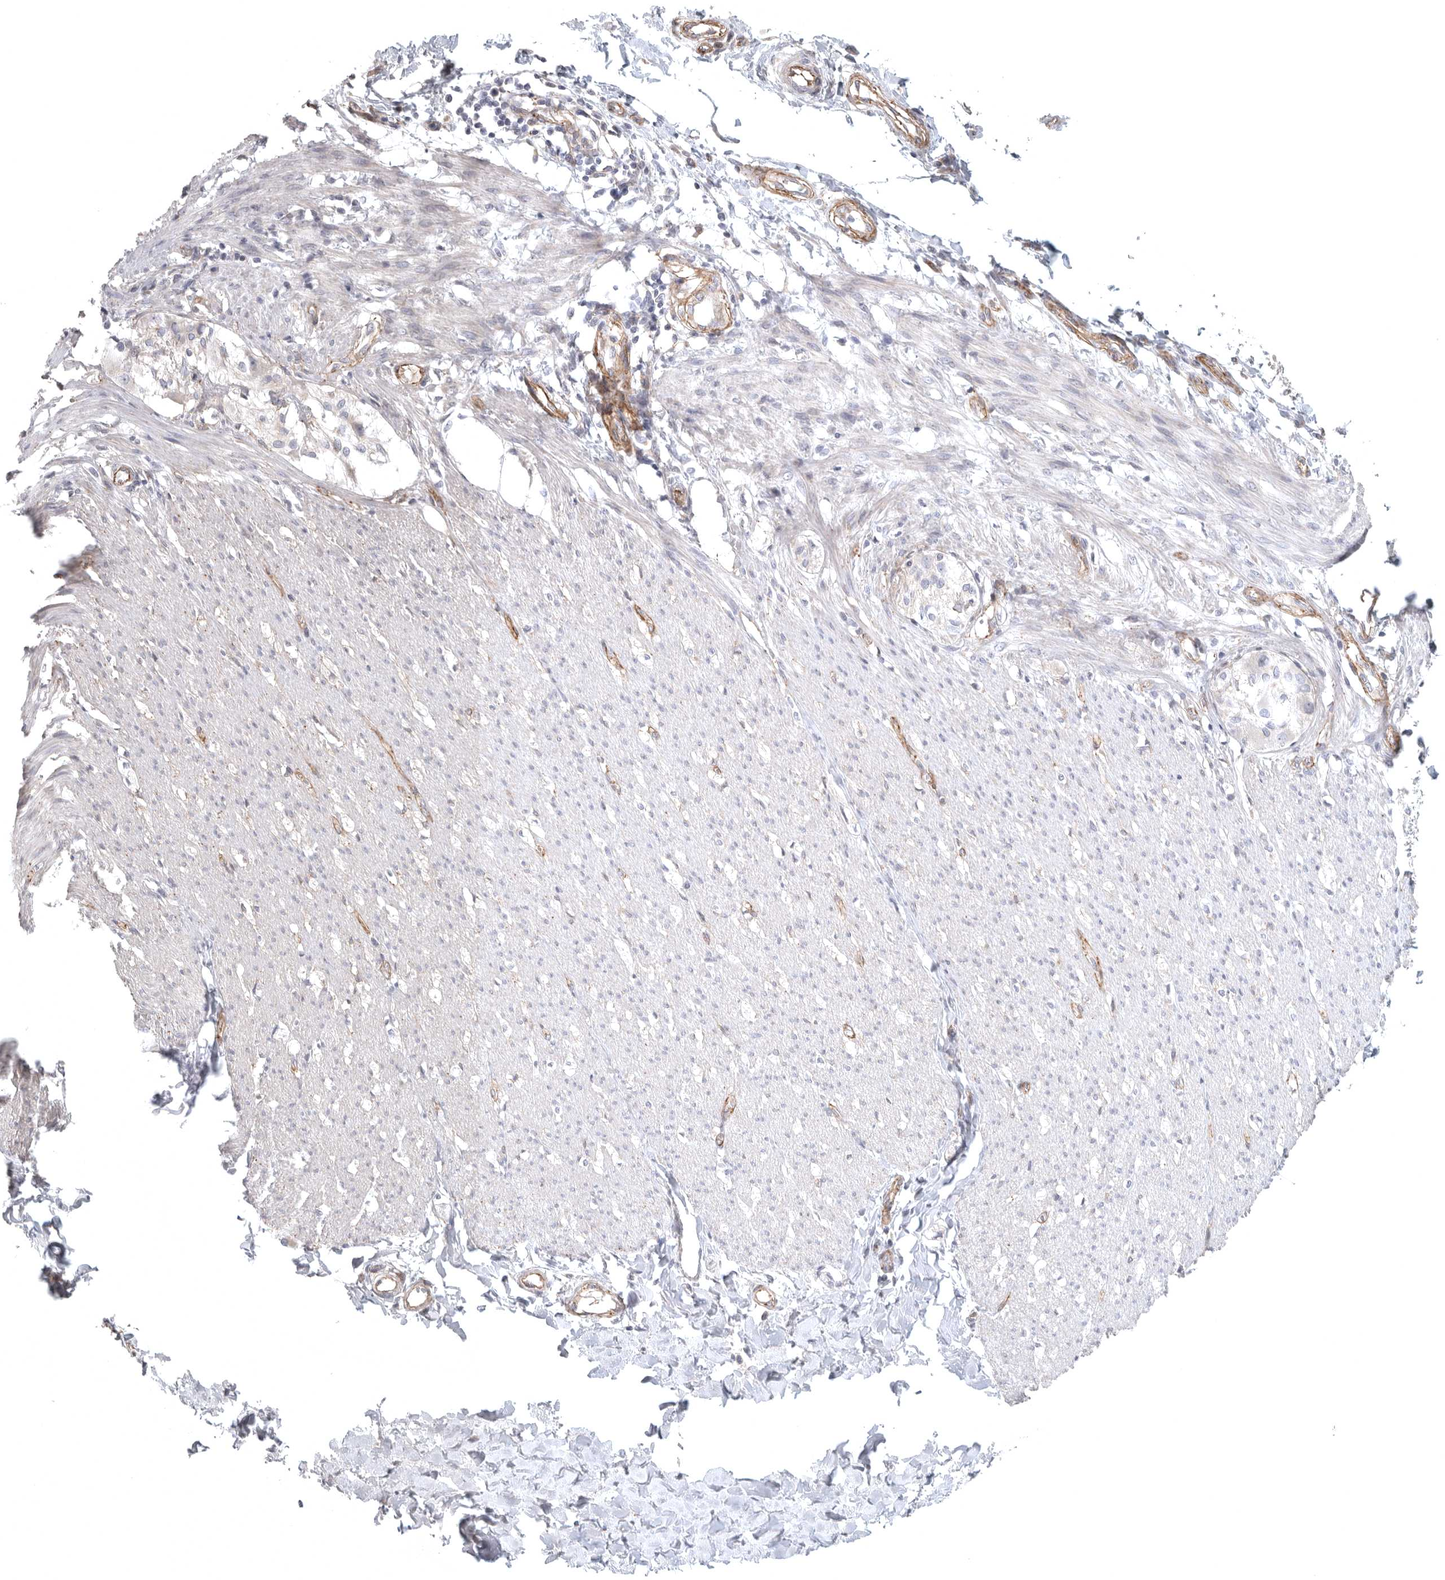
{"staining": {"intensity": "weak", "quantity": "25%-75%", "location": "cytoplasmic/membranous"}, "tissue": "smooth muscle", "cell_type": "Smooth muscle cells", "image_type": "normal", "snomed": [{"axis": "morphology", "description": "Normal tissue, NOS"}, {"axis": "morphology", "description": "Adenocarcinoma, NOS"}, {"axis": "topography", "description": "Smooth muscle"}, {"axis": "topography", "description": "Colon"}], "caption": "A brown stain labels weak cytoplasmic/membranous staining of a protein in smooth muscle cells of normal human smooth muscle. (Brightfield microscopy of DAB IHC at high magnification).", "gene": "LONRF1", "patient": {"sex": "male", "age": 14}}